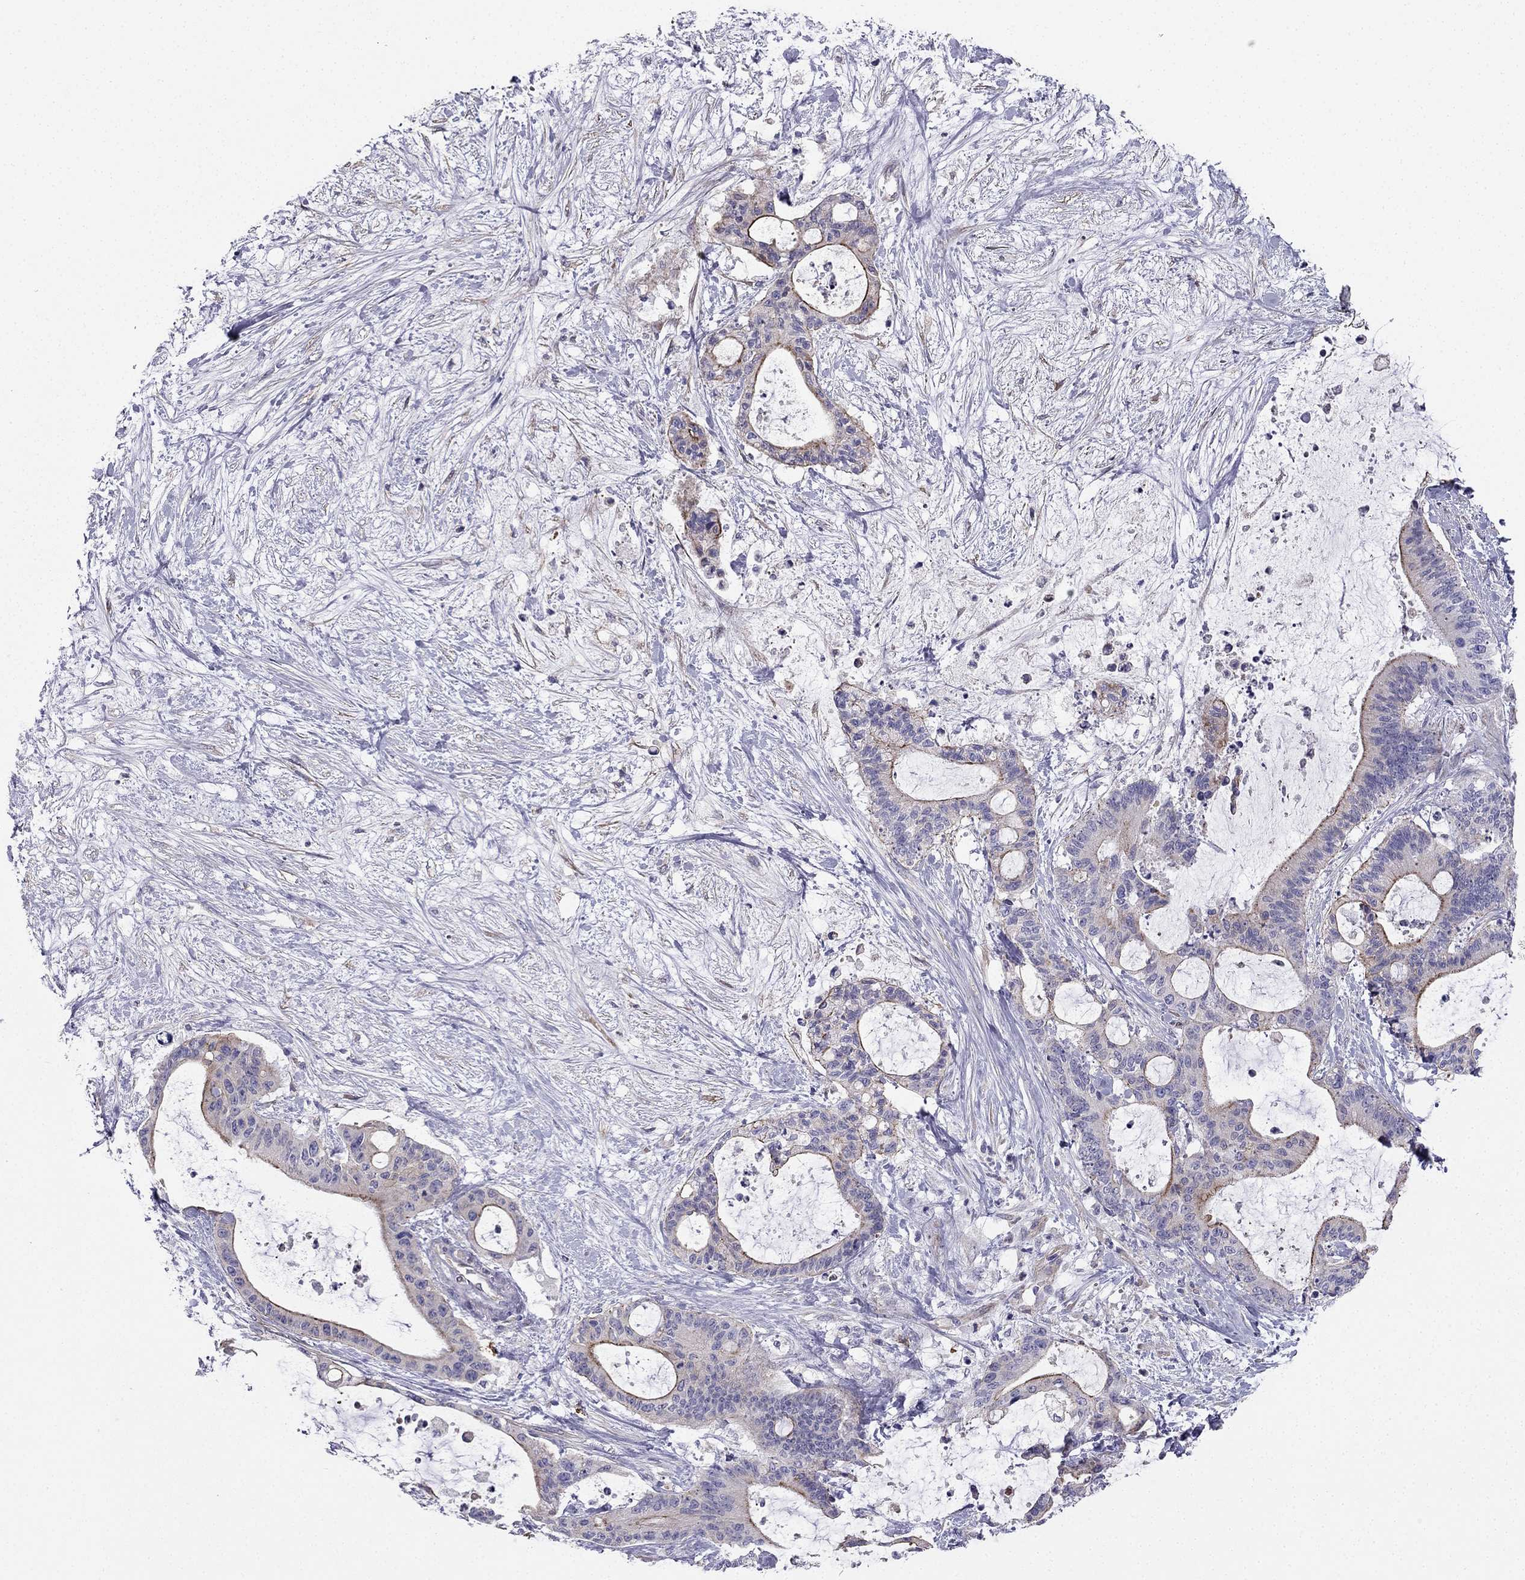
{"staining": {"intensity": "strong", "quantity": "<25%", "location": "cytoplasmic/membranous"}, "tissue": "liver cancer", "cell_type": "Tumor cells", "image_type": "cancer", "snomed": [{"axis": "morphology", "description": "Cholangiocarcinoma"}, {"axis": "topography", "description": "Liver"}], "caption": "Liver cancer stained with a brown dye exhibits strong cytoplasmic/membranous positive positivity in about <25% of tumor cells.", "gene": "ENOX1", "patient": {"sex": "female", "age": 73}}